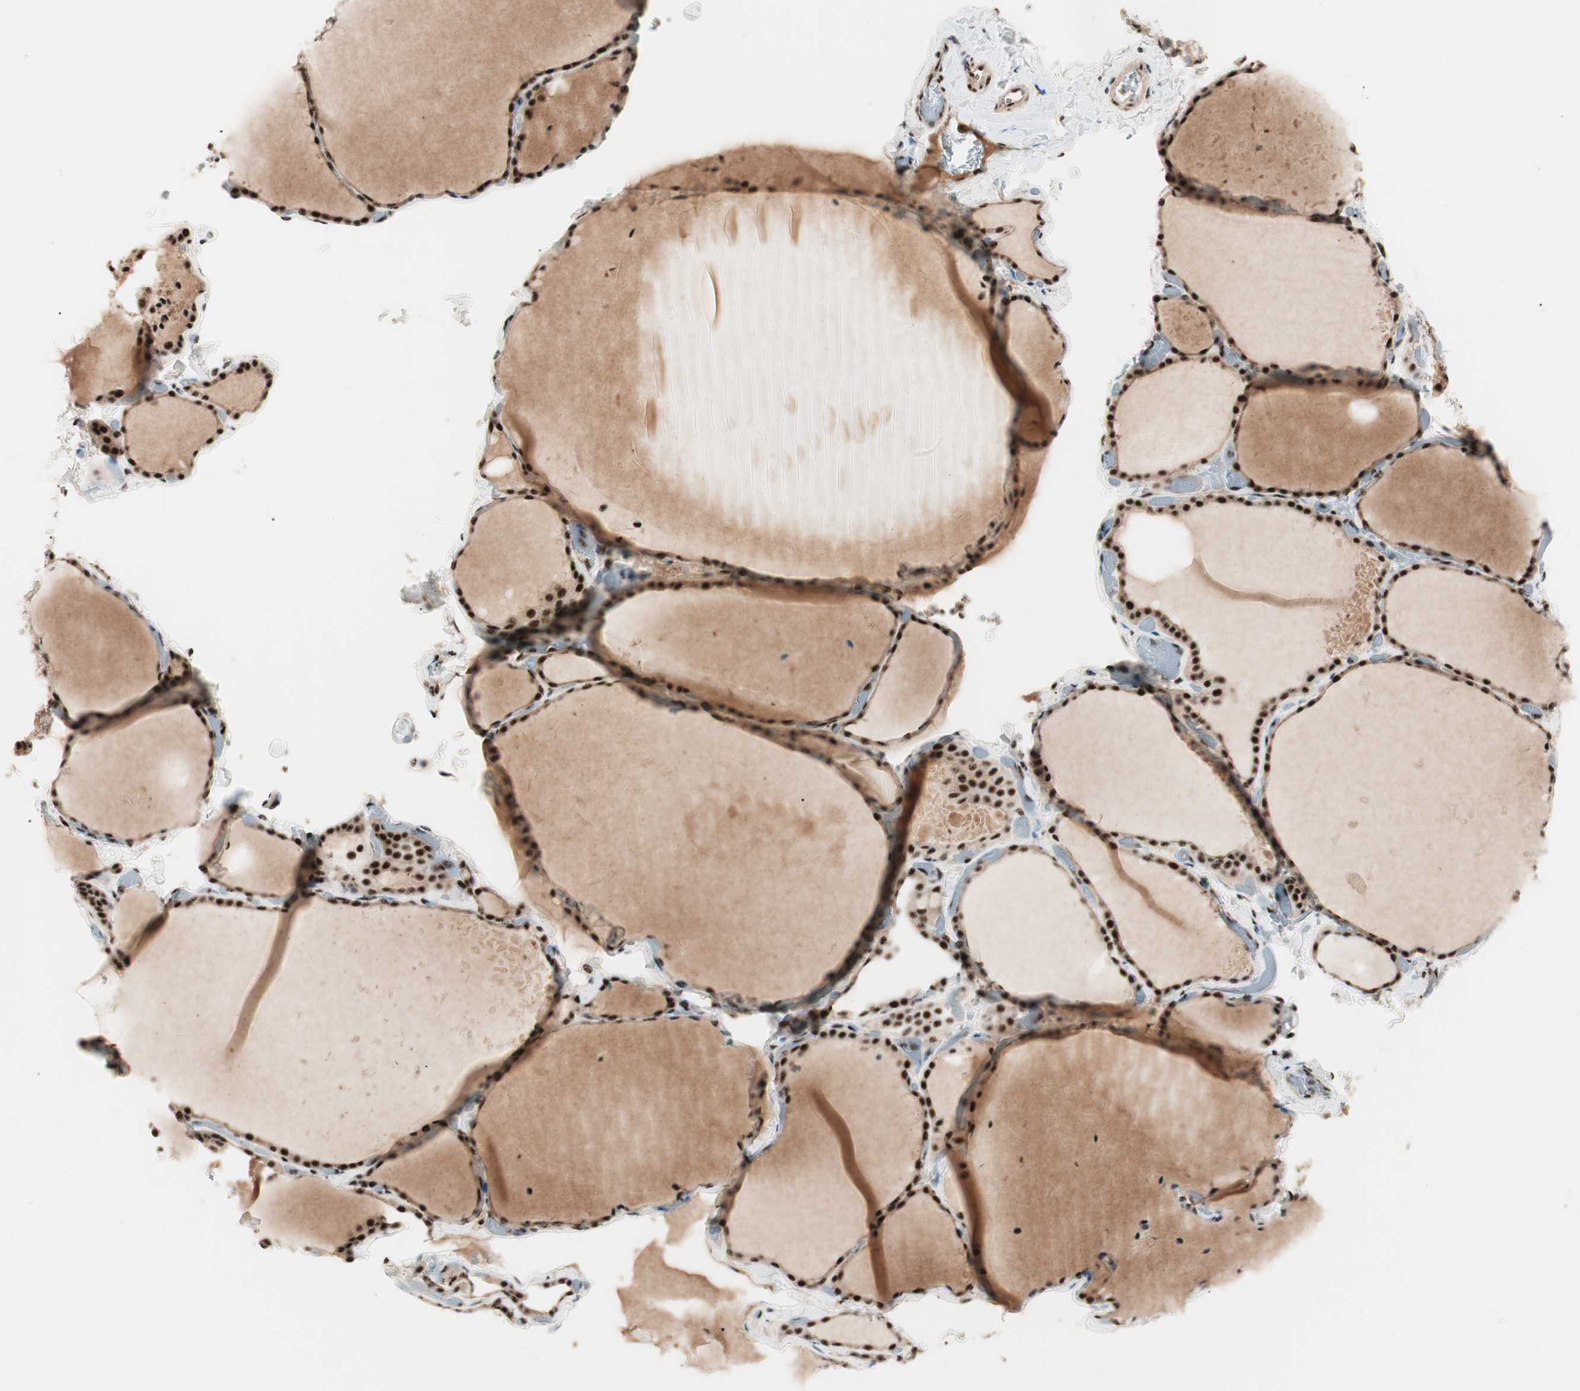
{"staining": {"intensity": "strong", "quantity": ">75%", "location": "nuclear"}, "tissue": "thyroid gland", "cell_type": "Glandular cells", "image_type": "normal", "snomed": [{"axis": "morphology", "description": "Normal tissue, NOS"}, {"axis": "topography", "description": "Thyroid gland"}], "caption": "Immunohistochemistry image of unremarkable thyroid gland: human thyroid gland stained using IHC demonstrates high levels of strong protein expression localized specifically in the nuclear of glandular cells, appearing as a nuclear brown color.", "gene": "NR5A2", "patient": {"sex": "female", "age": 22}}